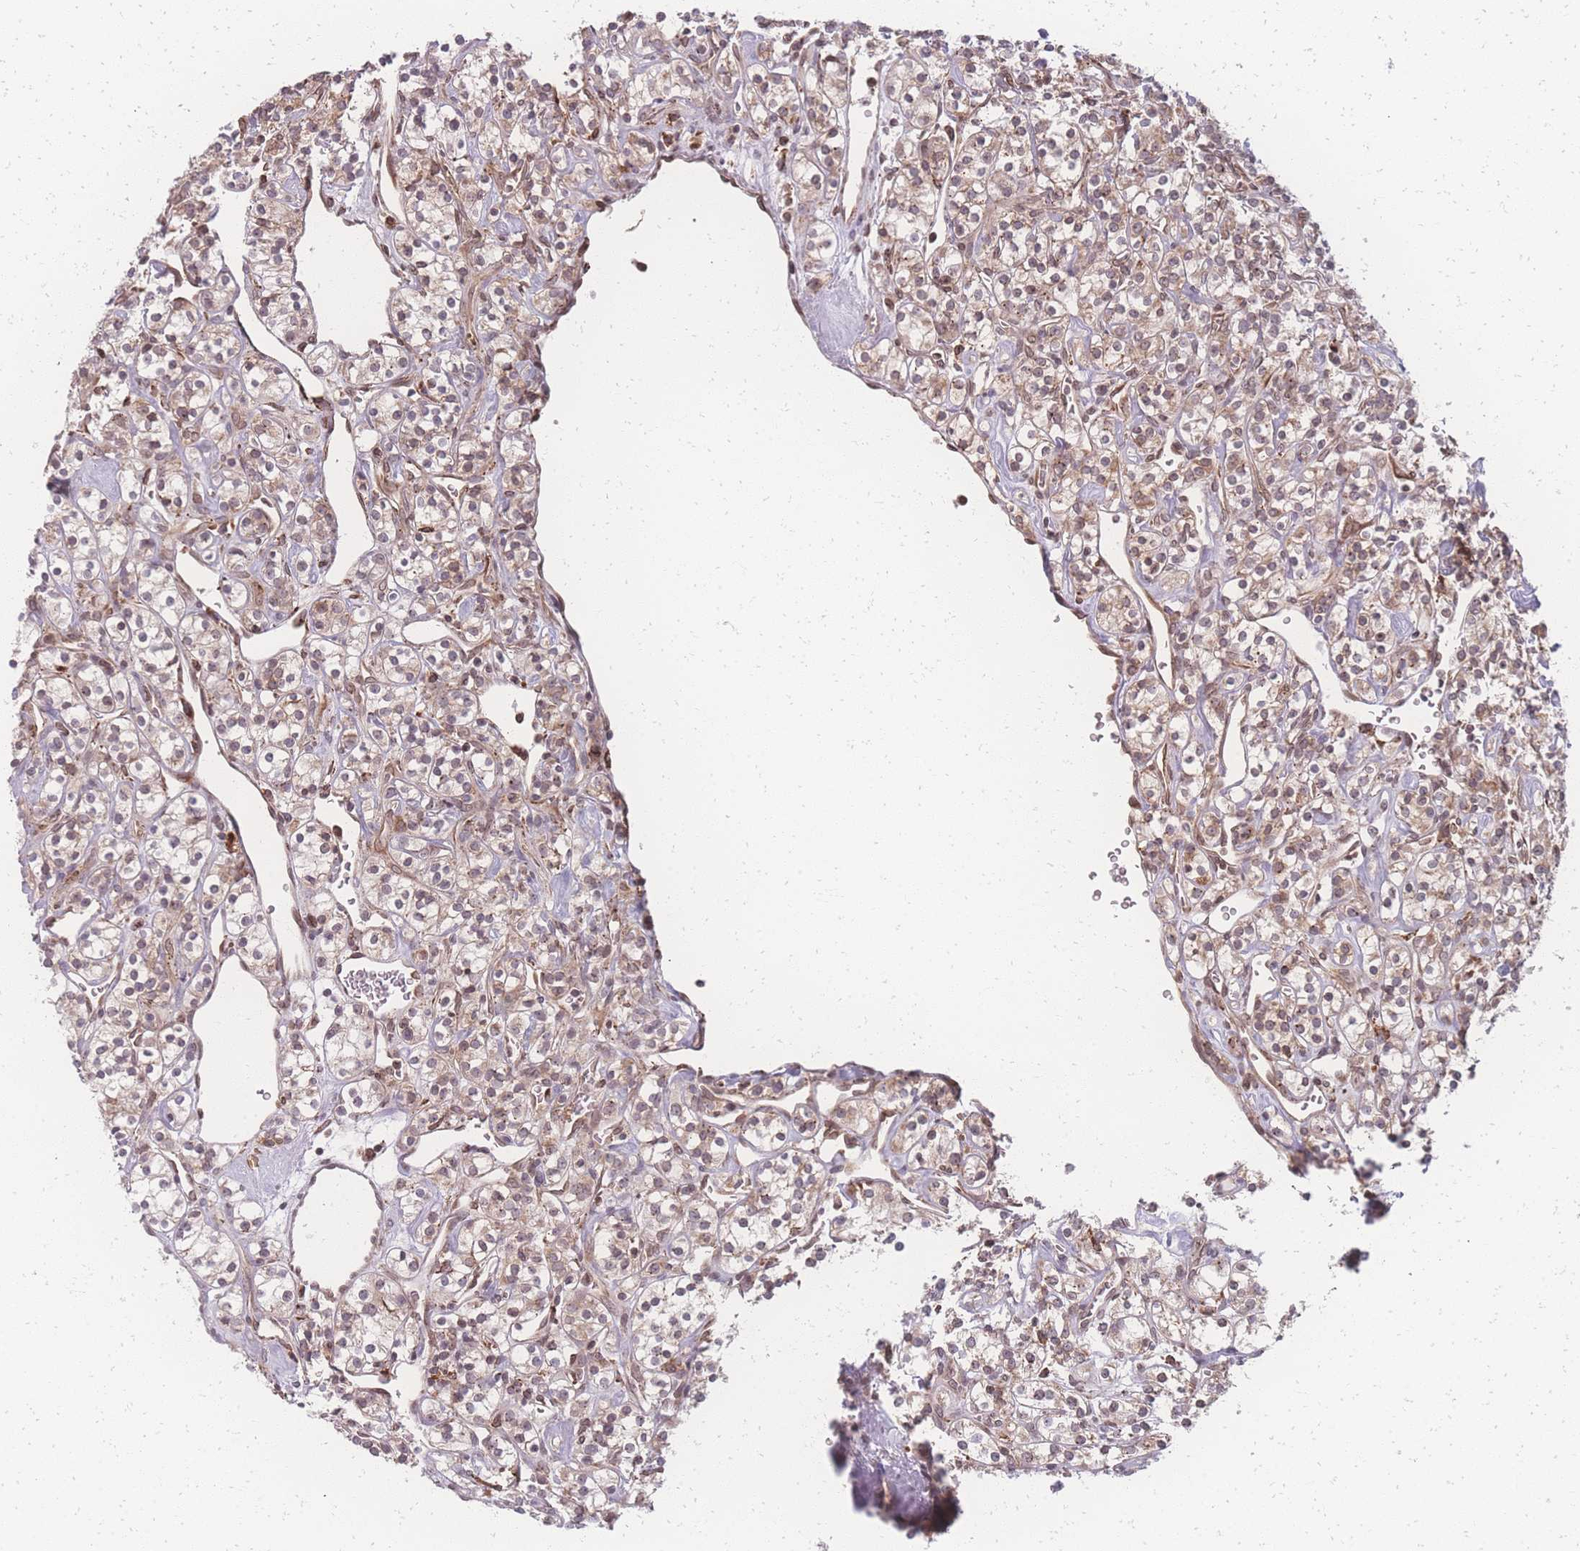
{"staining": {"intensity": "weak", "quantity": "25%-75%", "location": "cytoplasmic/membranous"}, "tissue": "renal cancer", "cell_type": "Tumor cells", "image_type": "cancer", "snomed": [{"axis": "morphology", "description": "Adenocarcinoma, NOS"}, {"axis": "topography", "description": "Kidney"}], "caption": "A histopathology image of human renal adenocarcinoma stained for a protein demonstrates weak cytoplasmic/membranous brown staining in tumor cells.", "gene": "ZC3H13", "patient": {"sex": "male", "age": 77}}